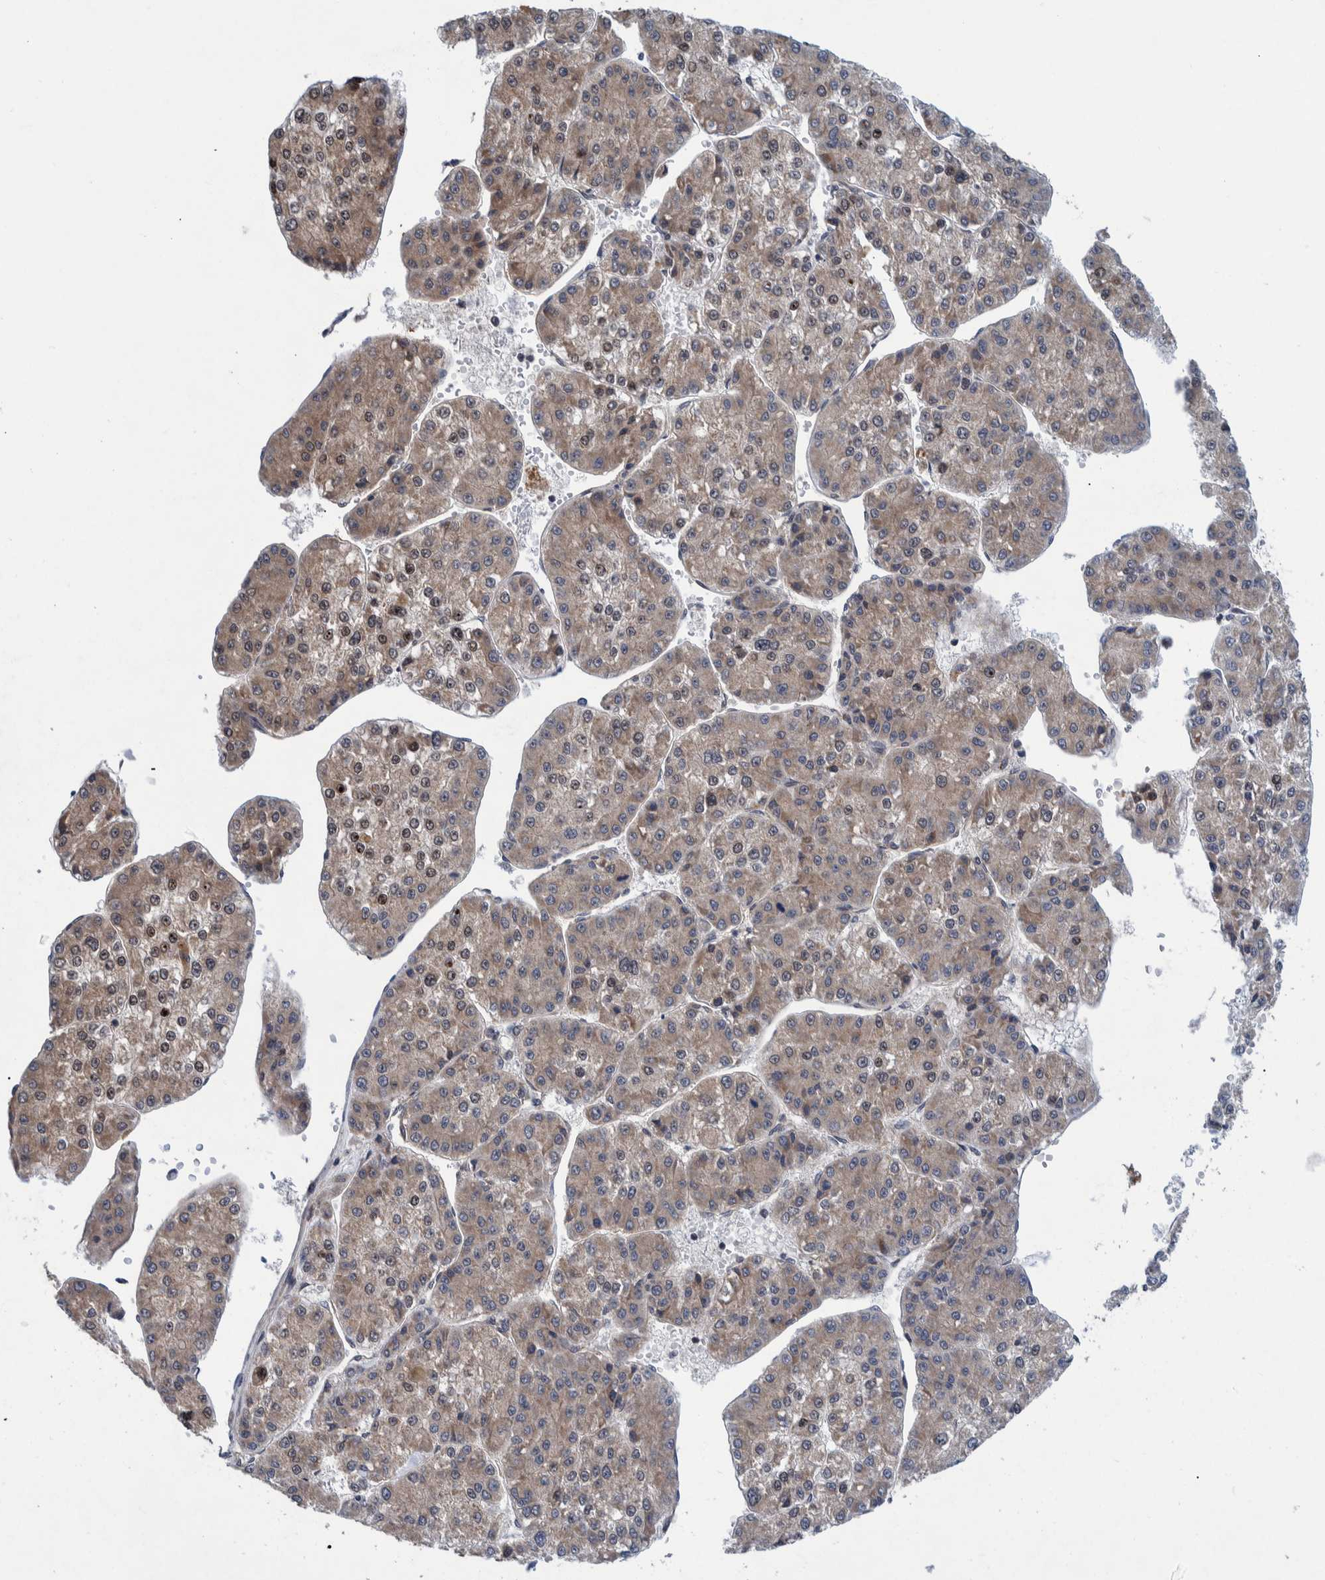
{"staining": {"intensity": "weak", "quantity": ">75%", "location": "cytoplasmic/membranous,nuclear"}, "tissue": "liver cancer", "cell_type": "Tumor cells", "image_type": "cancer", "snomed": [{"axis": "morphology", "description": "Carcinoma, Hepatocellular, NOS"}, {"axis": "topography", "description": "Liver"}], "caption": "The histopathology image exhibits staining of hepatocellular carcinoma (liver), revealing weak cytoplasmic/membranous and nuclear protein positivity (brown color) within tumor cells. (DAB (3,3'-diaminobenzidine) IHC with brightfield microscopy, high magnification).", "gene": "MRPS7", "patient": {"sex": "female", "age": 73}}